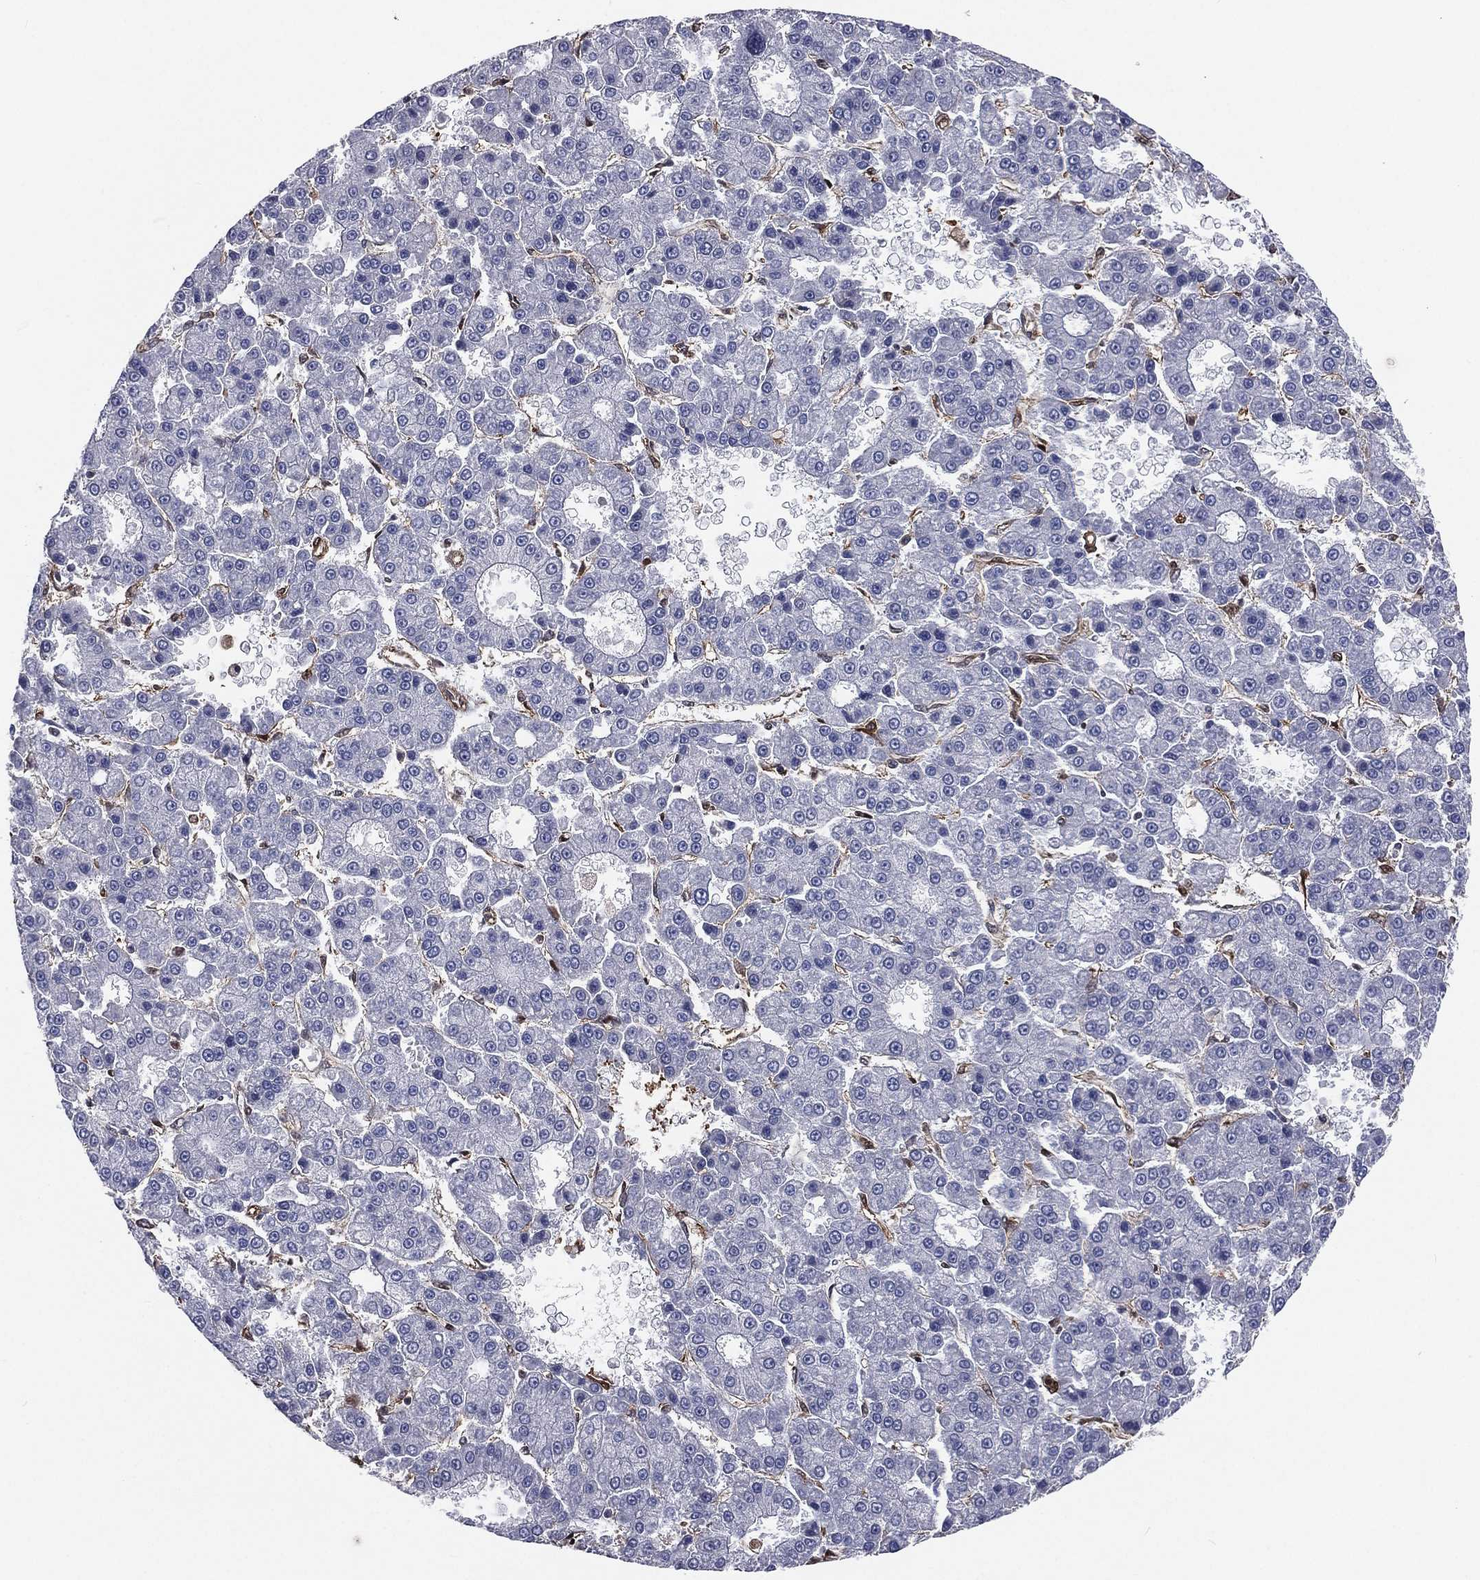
{"staining": {"intensity": "negative", "quantity": "none", "location": "none"}, "tissue": "liver cancer", "cell_type": "Tumor cells", "image_type": "cancer", "snomed": [{"axis": "morphology", "description": "Carcinoma, Hepatocellular, NOS"}, {"axis": "topography", "description": "Liver"}], "caption": "Immunohistochemistry (IHC) of liver hepatocellular carcinoma displays no staining in tumor cells.", "gene": "TBC1D2", "patient": {"sex": "male", "age": 70}}